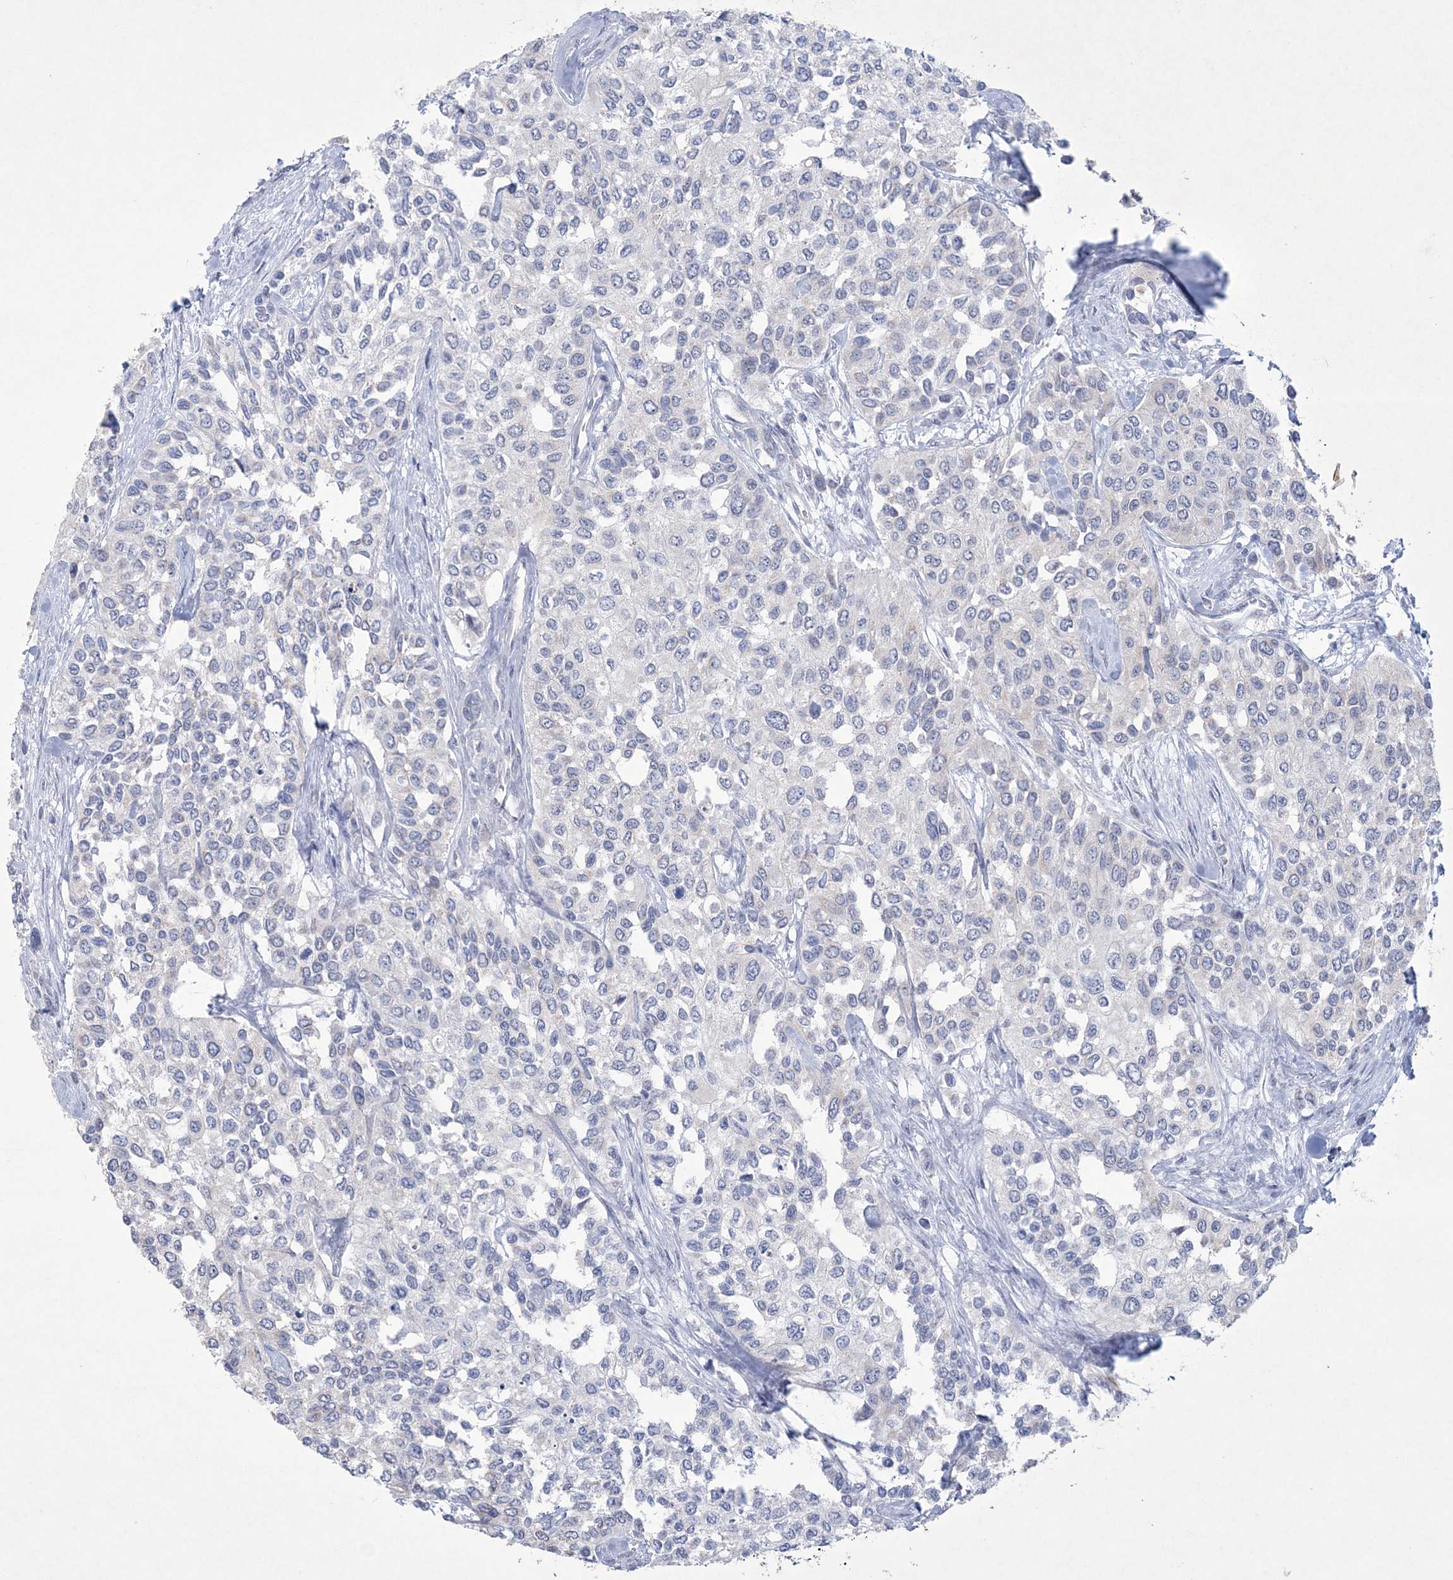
{"staining": {"intensity": "negative", "quantity": "none", "location": "none"}, "tissue": "urothelial cancer", "cell_type": "Tumor cells", "image_type": "cancer", "snomed": [{"axis": "morphology", "description": "Normal tissue, NOS"}, {"axis": "morphology", "description": "Urothelial carcinoma, High grade"}, {"axis": "topography", "description": "Vascular tissue"}, {"axis": "topography", "description": "Urinary bladder"}], "caption": "The image shows no staining of tumor cells in urothelial cancer.", "gene": "CES4A", "patient": {"sex": "female", "age": 56}}